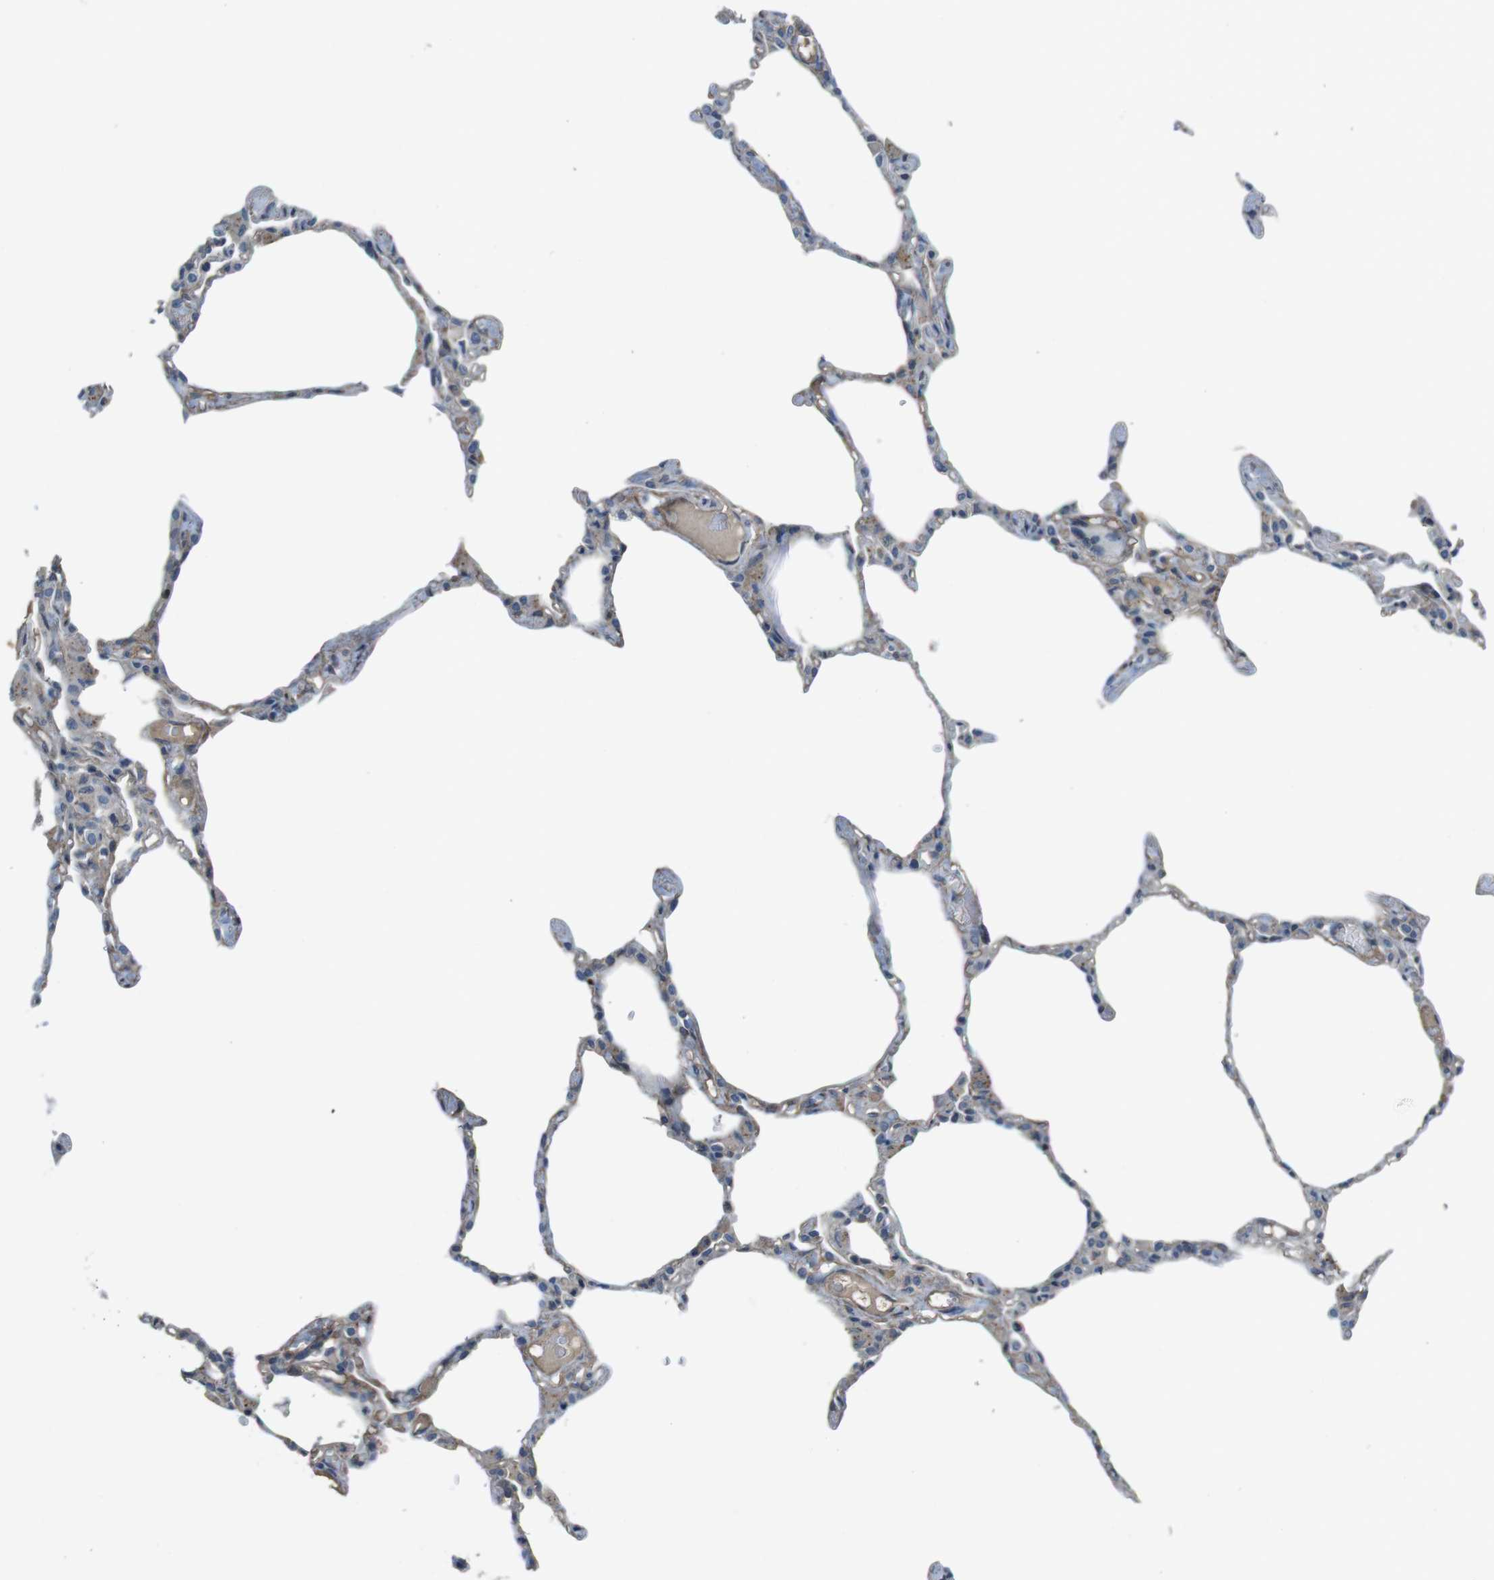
{"staining": {"intensity": "moderate", "quantity": "<25%", "location": "cytoplasmic/membranous"}, "tissue": "lung", "cell_type": "Alveolar cells", "image_type": "normal", "snomed": [{"axis": "morphology", "description": "Normal tissue, NOS"}, {"axis": "topography", "description": "Lung"}], "caption": "Immunohistochemical staining of normal lung exhibits moderate cytoplasmic/membranous protein expression in about <25% of alveolar cells. (brown staining indicates protein expression, while blue staining denotes nuclei).", "gene": "ANK2", "patient": {"sex": "female", "age": 49}}